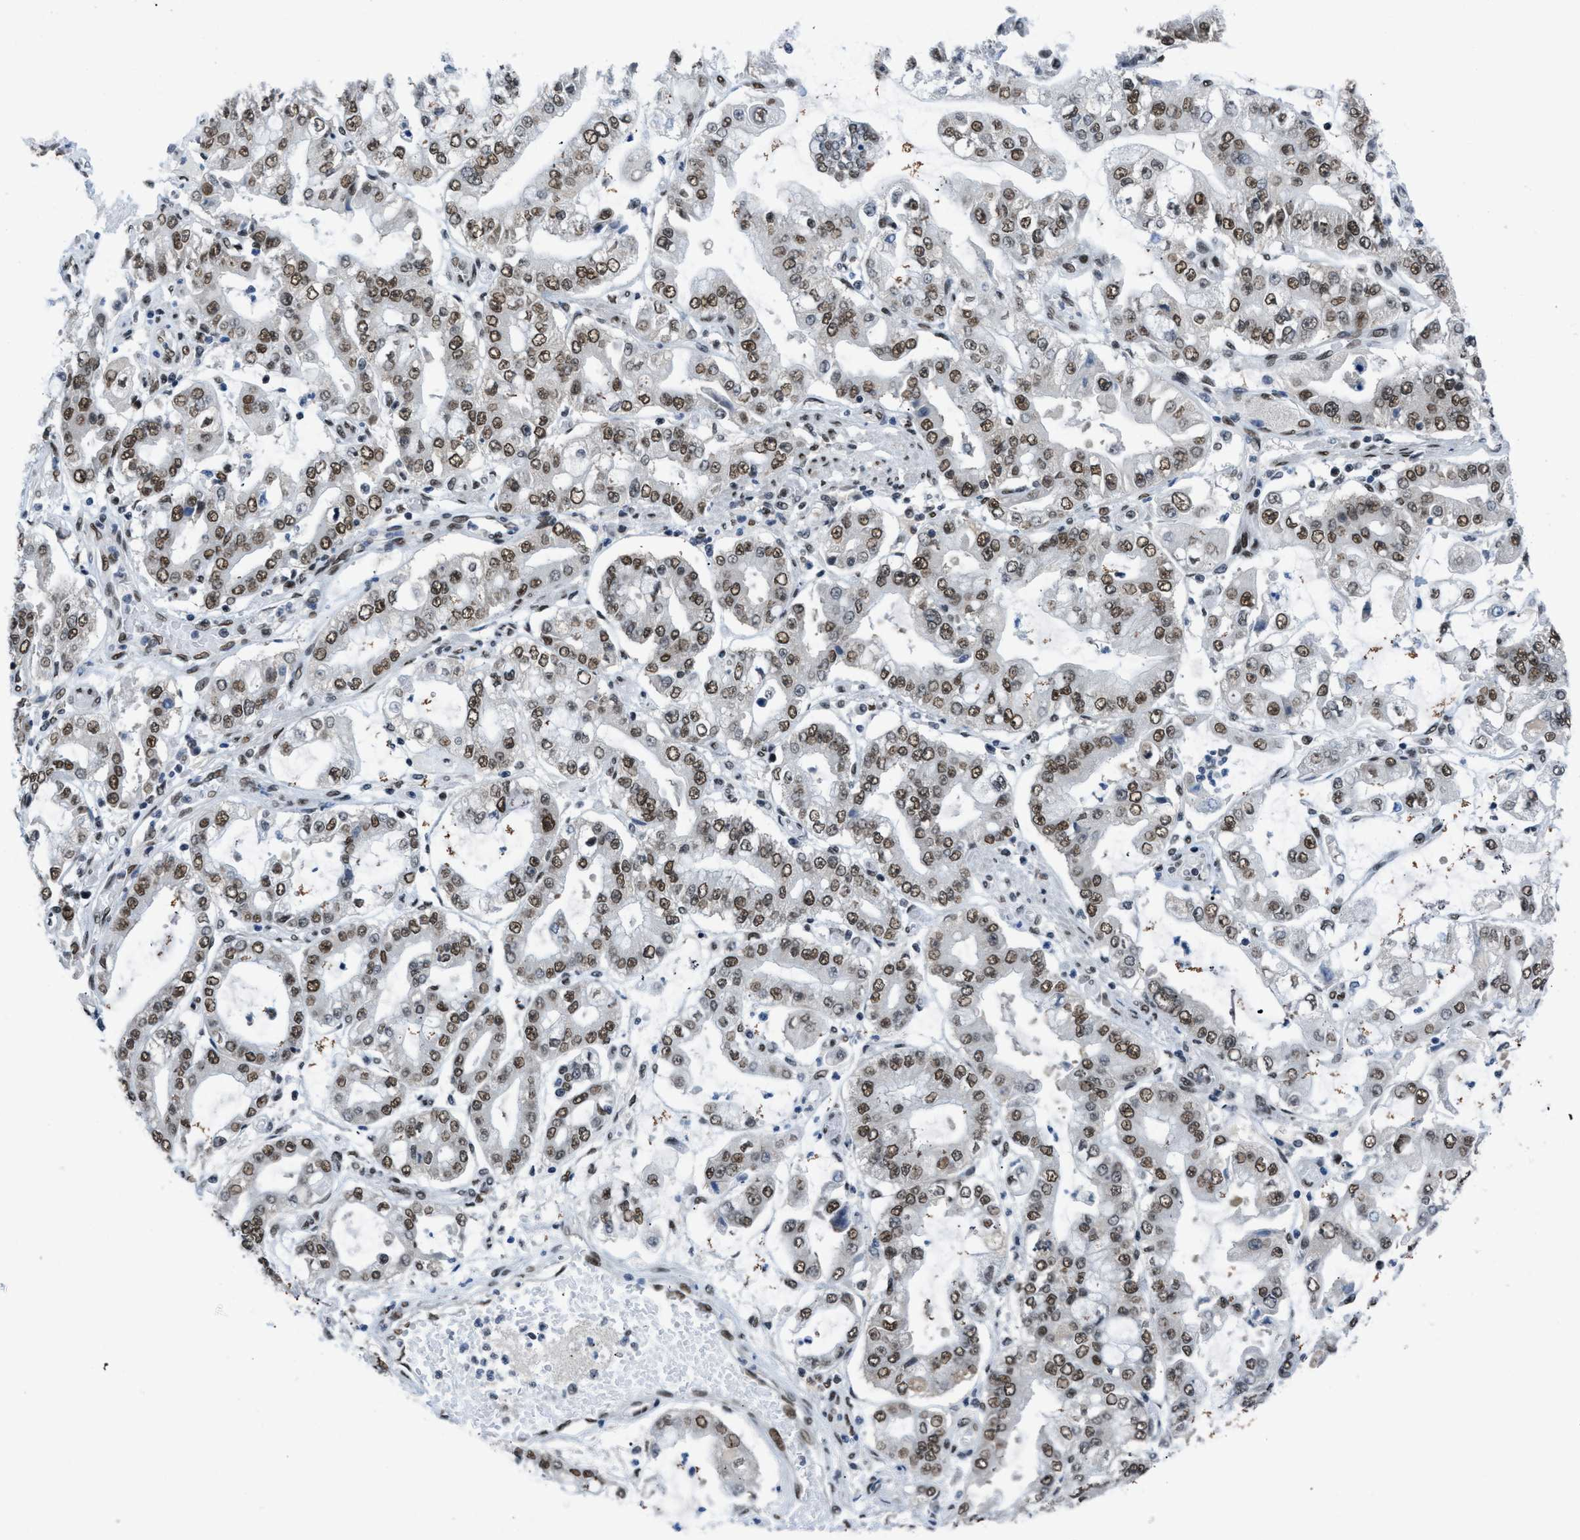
{"staining": {"intensity": "moderate", "quantity": ">75%", "location": "nuclear"}, "tissue": "stomach cancer", "cell_type": "Tumor cells", "image_type": "cancer", "snomed": [{"axis": "morphology", "description": "Adenocarcinoma, NOS"}, {"axis": "topography", "description": "Stomach"}], "caption": "Immunohistochemistry micrograph of adenocarcinoma (stomach) stained for a protein (brown), which displays medium levels of moderate nuclear expression in about >75% of tumor cells.", "gene": "GATAD2B", "patient": {"sex": "male", "age": 76}}